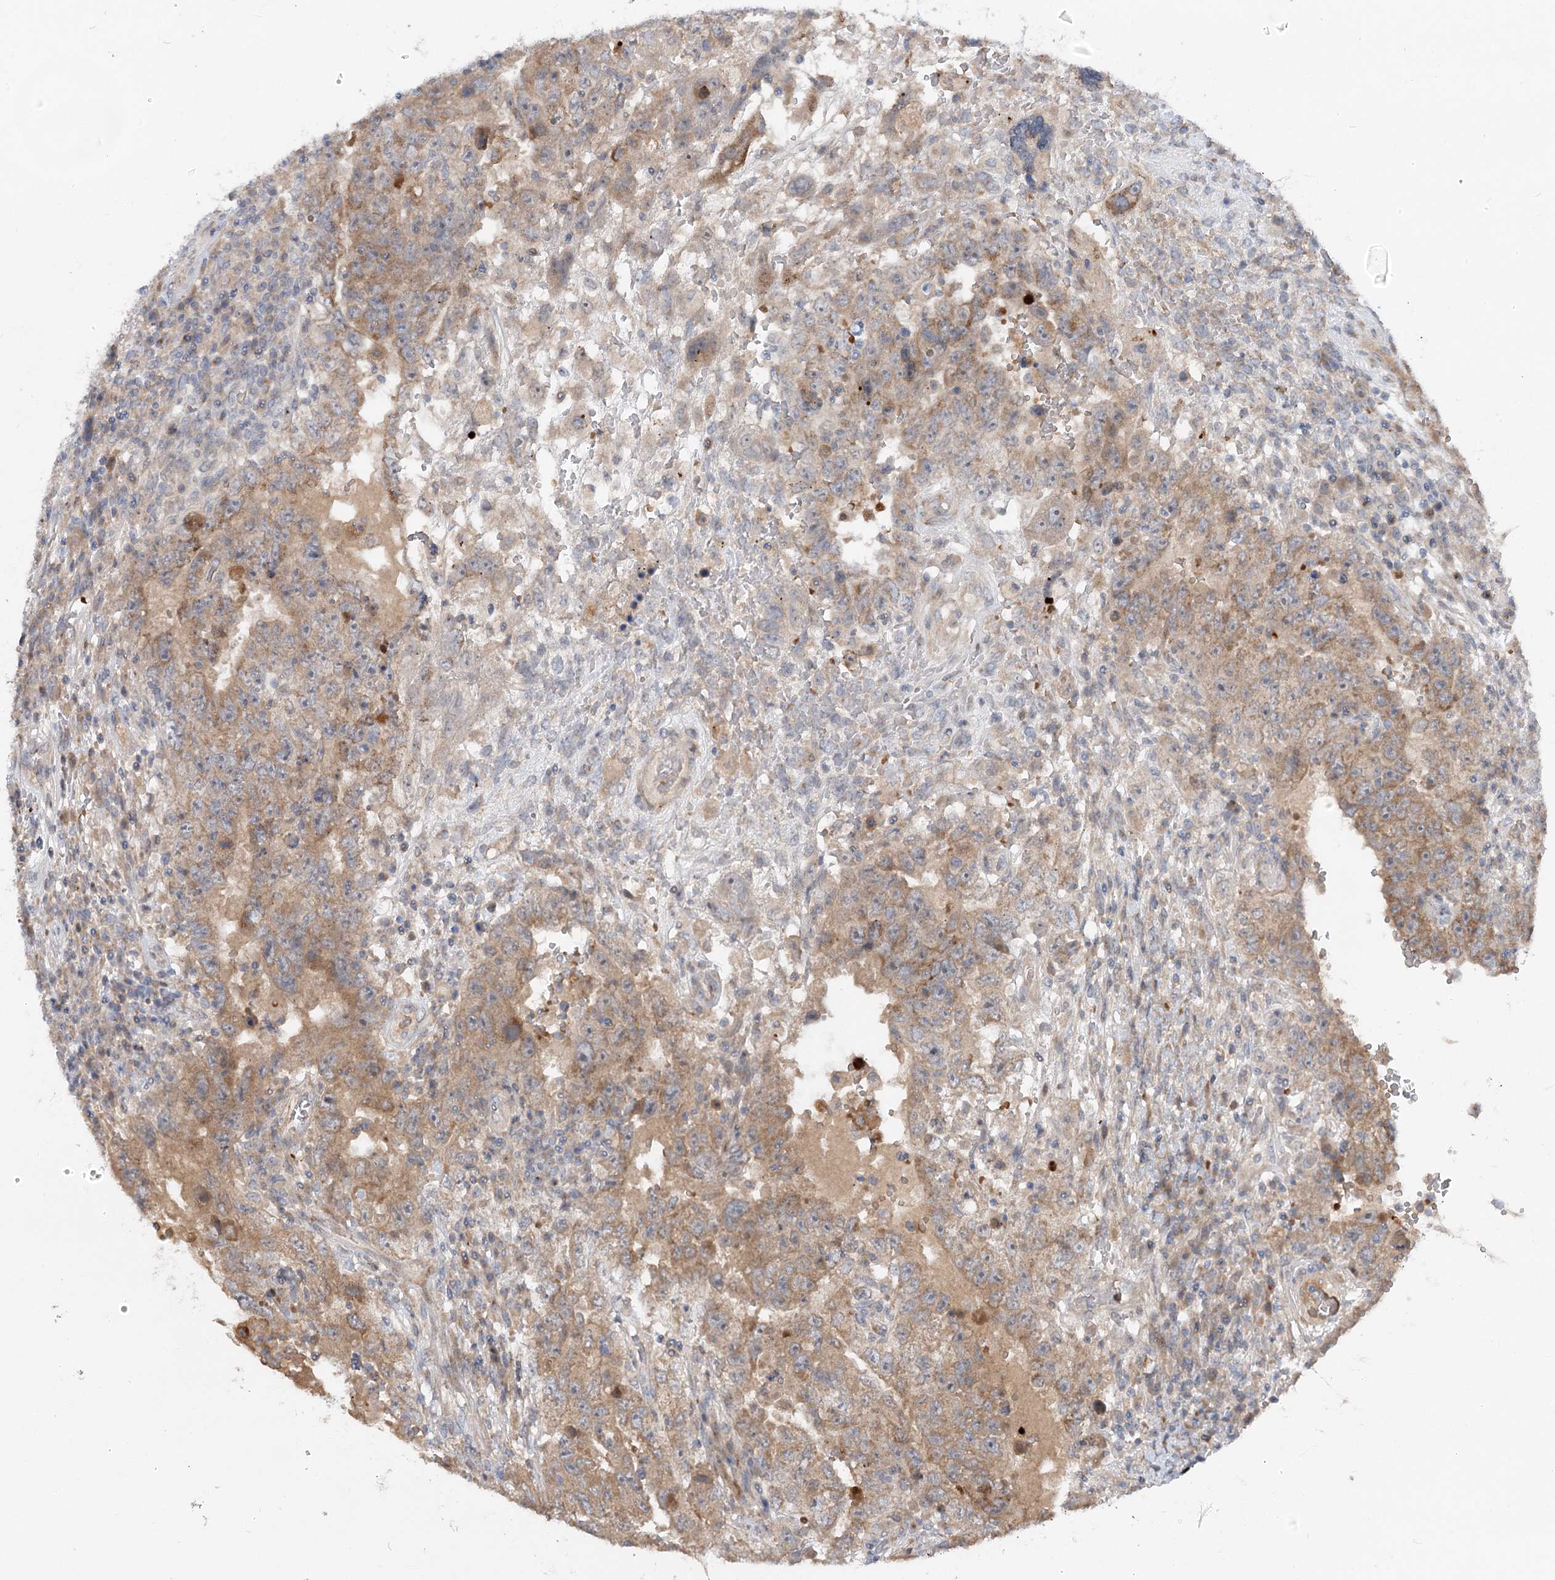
{"staining": {"intensity": "moderate", "quantity": ">75%", "location": "cytoplasmic/membranous"}, "tissue": "testis cancer", "cell_type": "Tumor cells", "image_type": "cancer", "snomed": [{"axis": "morphology", "description": "Carcinoma, Embryonal, NOS"}, {"axis": "topography", "description": "Testis"}], "caption": "The micrograph demonstrates staining of testis cancer, revealing moderate cytoplasmic/membranous protein staining (brown color) within tumor cells.", "gene": "FGF19", "patient": {"sex": "male", "age": 26}}